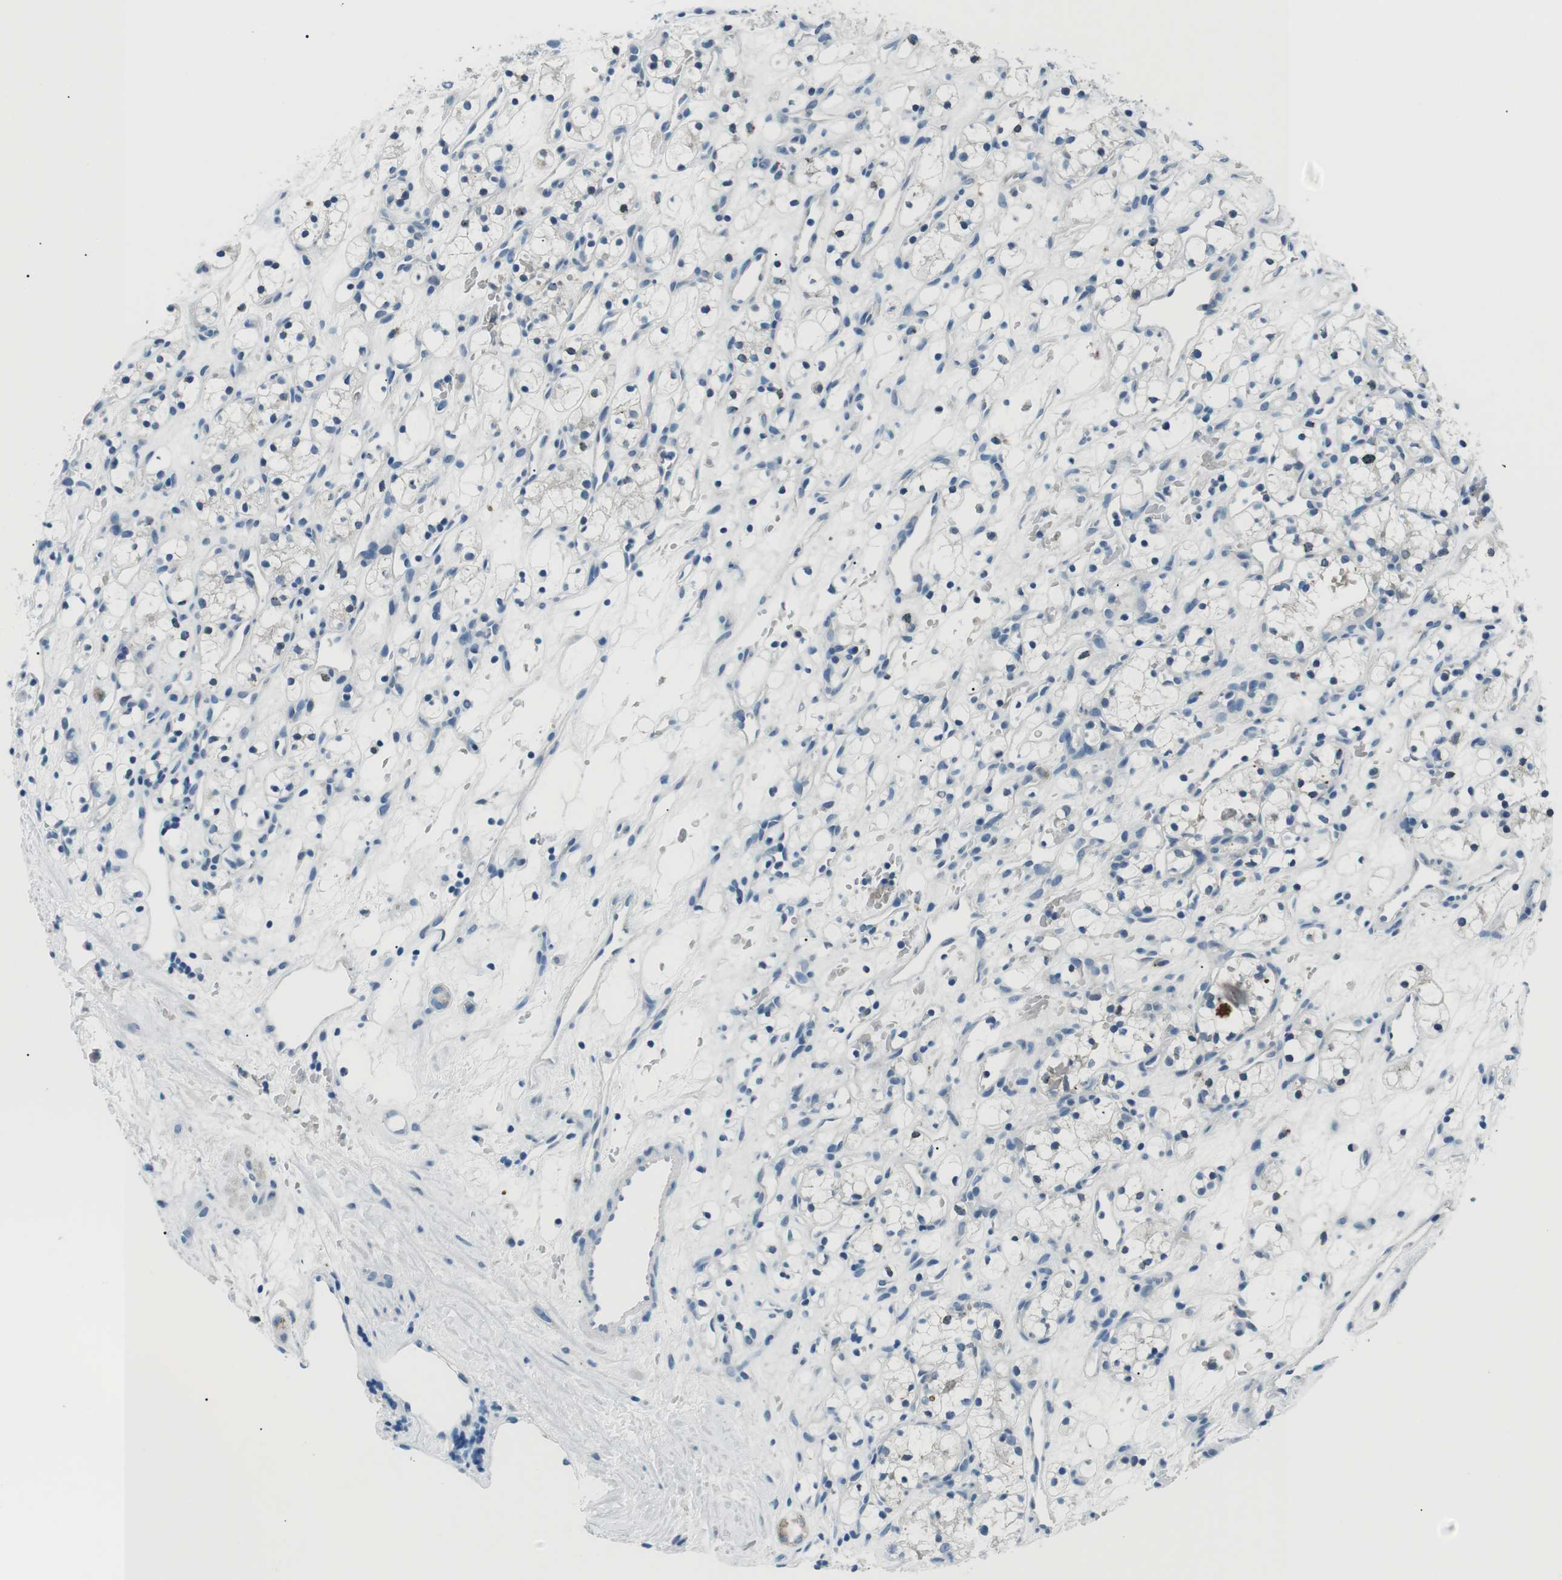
{"staining": {"intensity": "negative", "quantity": "none", "location": "none"}, "tissue": "renal cancer", "cell_type": "Tumor cells", "image_type": "cancer", "snomed": [{"axis": "morphology", "description": "Adenocarcinoma, NOS"}, {"axis": "topography", "description": "Kidney"}], "caption": "A micrograph of renal cancer stained for a protein shows no brown staining in tumor cells.", "gene": "ST6GAL1", "patient": {"sex": "female", "age": 60}}